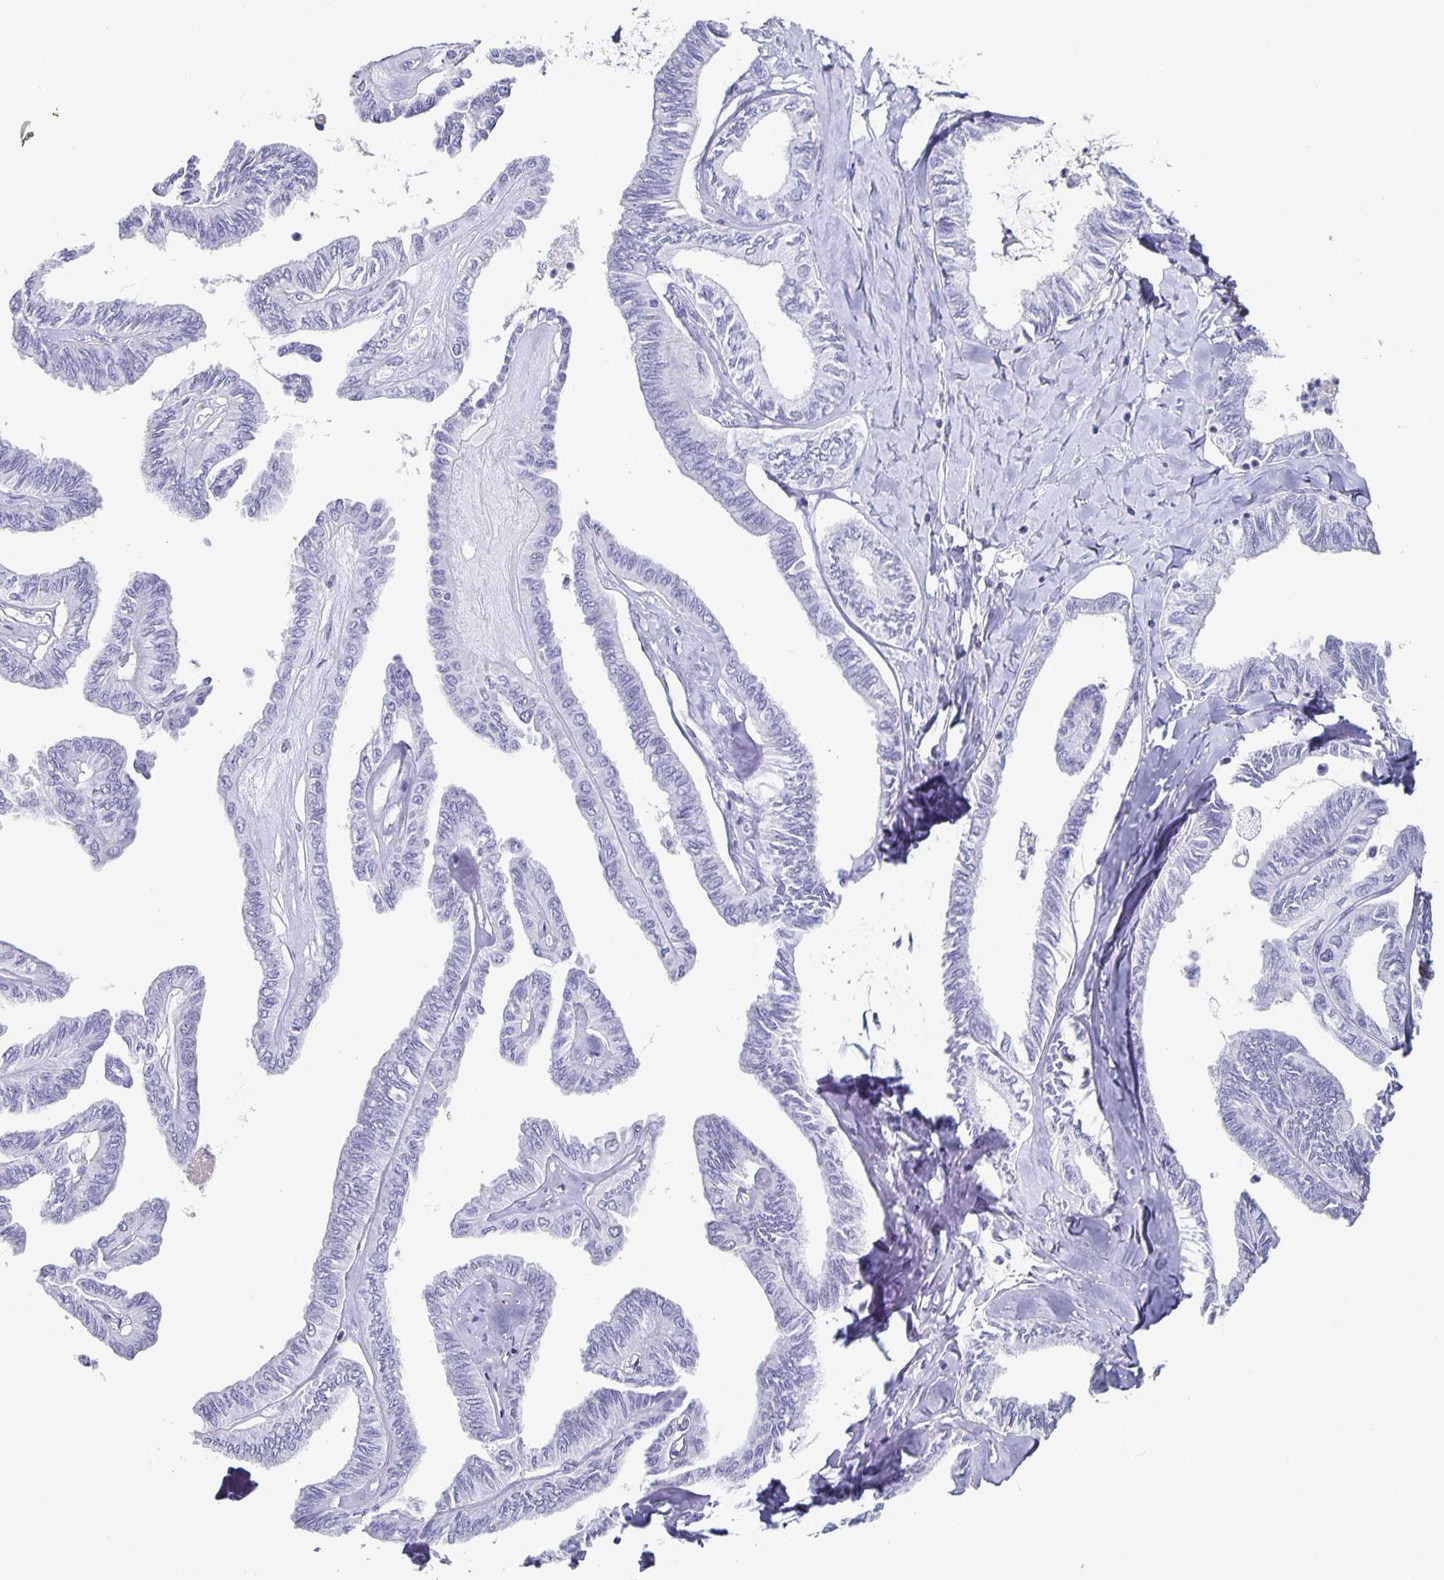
{"staining": {"intensity": "negative", "quantity": "none", "location": "none"}, "tissue": "ovarian cancer", "cell_type": "Tumor cells", "image_type": "cancer", "snomed": [{"axis": "morphology", "description": "Carcinoma, endometroid"}, {"axis": "topography", "description": "Ovary"}], "caption": "The micrograph shows no significant positivity in tumor cells of ovarian endometroid carcinoma. The staining was performed using DAB (3,3'-diaminobenzidine) to visualize the protein expression in brown, while the nuclei were stained in blue with hematoxylin (Magnification: 20x).", "gene": "CHGA", "patient": {"sex": "female", "age": 70}}